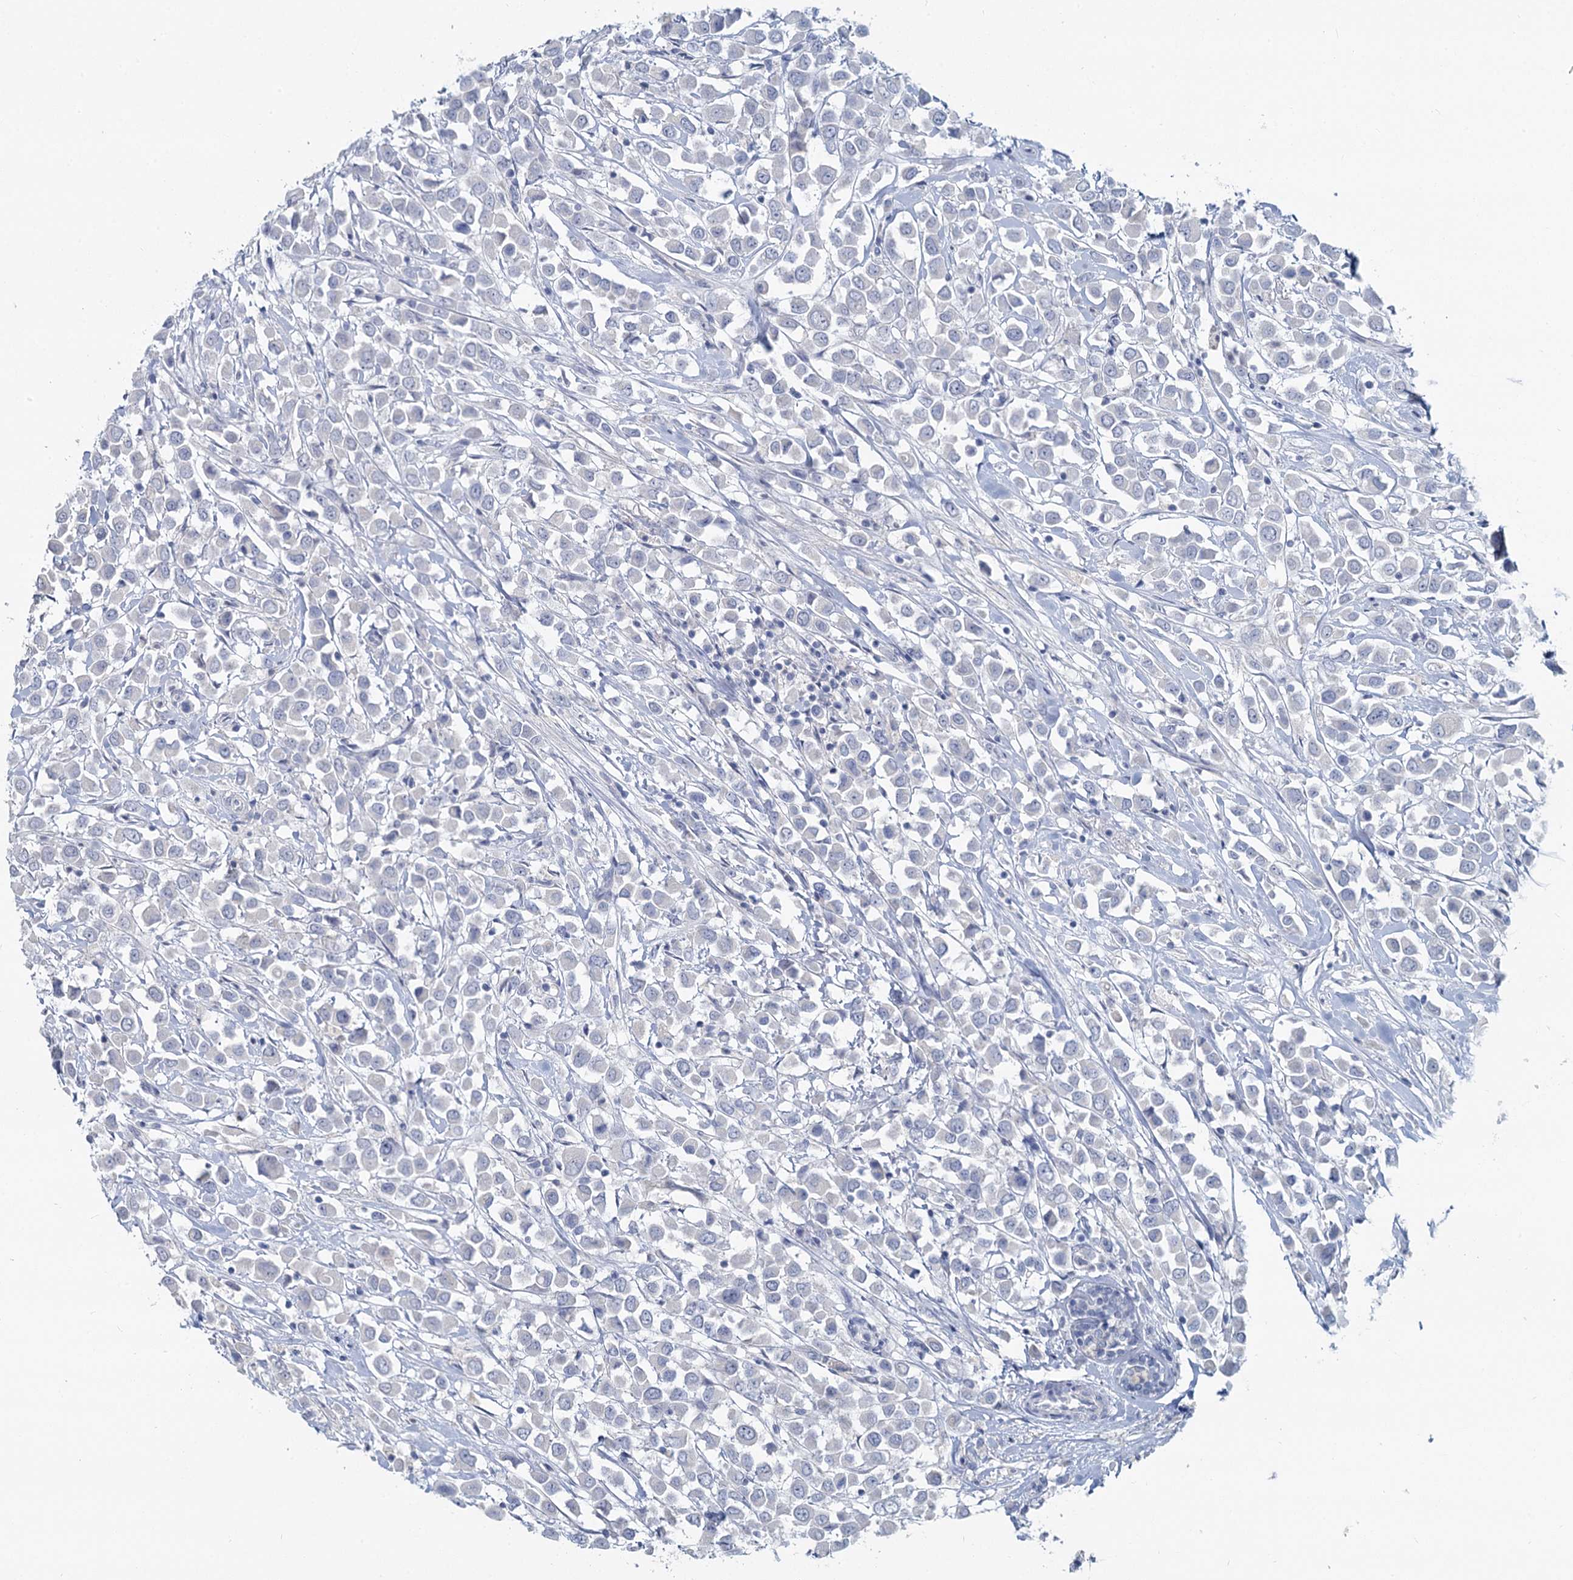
{"staining": {"intensity": "negative", "quantity": "none", "location": "none"}, "tissue": "breast cancer", "cell_type": "Tumor cells", "image_type": "cancer", "snomed": [{"axis": "morphology", "description": "Duct carcinoma"}, {"axis": "topography", "description": "Breast"}], "caption": "There is no significant positivity in tumor cells of breast cancer (infiltrating ductal carcinoma). The staining was performed using DAB (3,3'-diaminobenzidine) to visualize the protein expression in brown, while the nuclei were stained in blue with hematoxylin (Magnification: 20x).", "gene": "CHGA", "patient": {"sex": "female", "age": 61}}